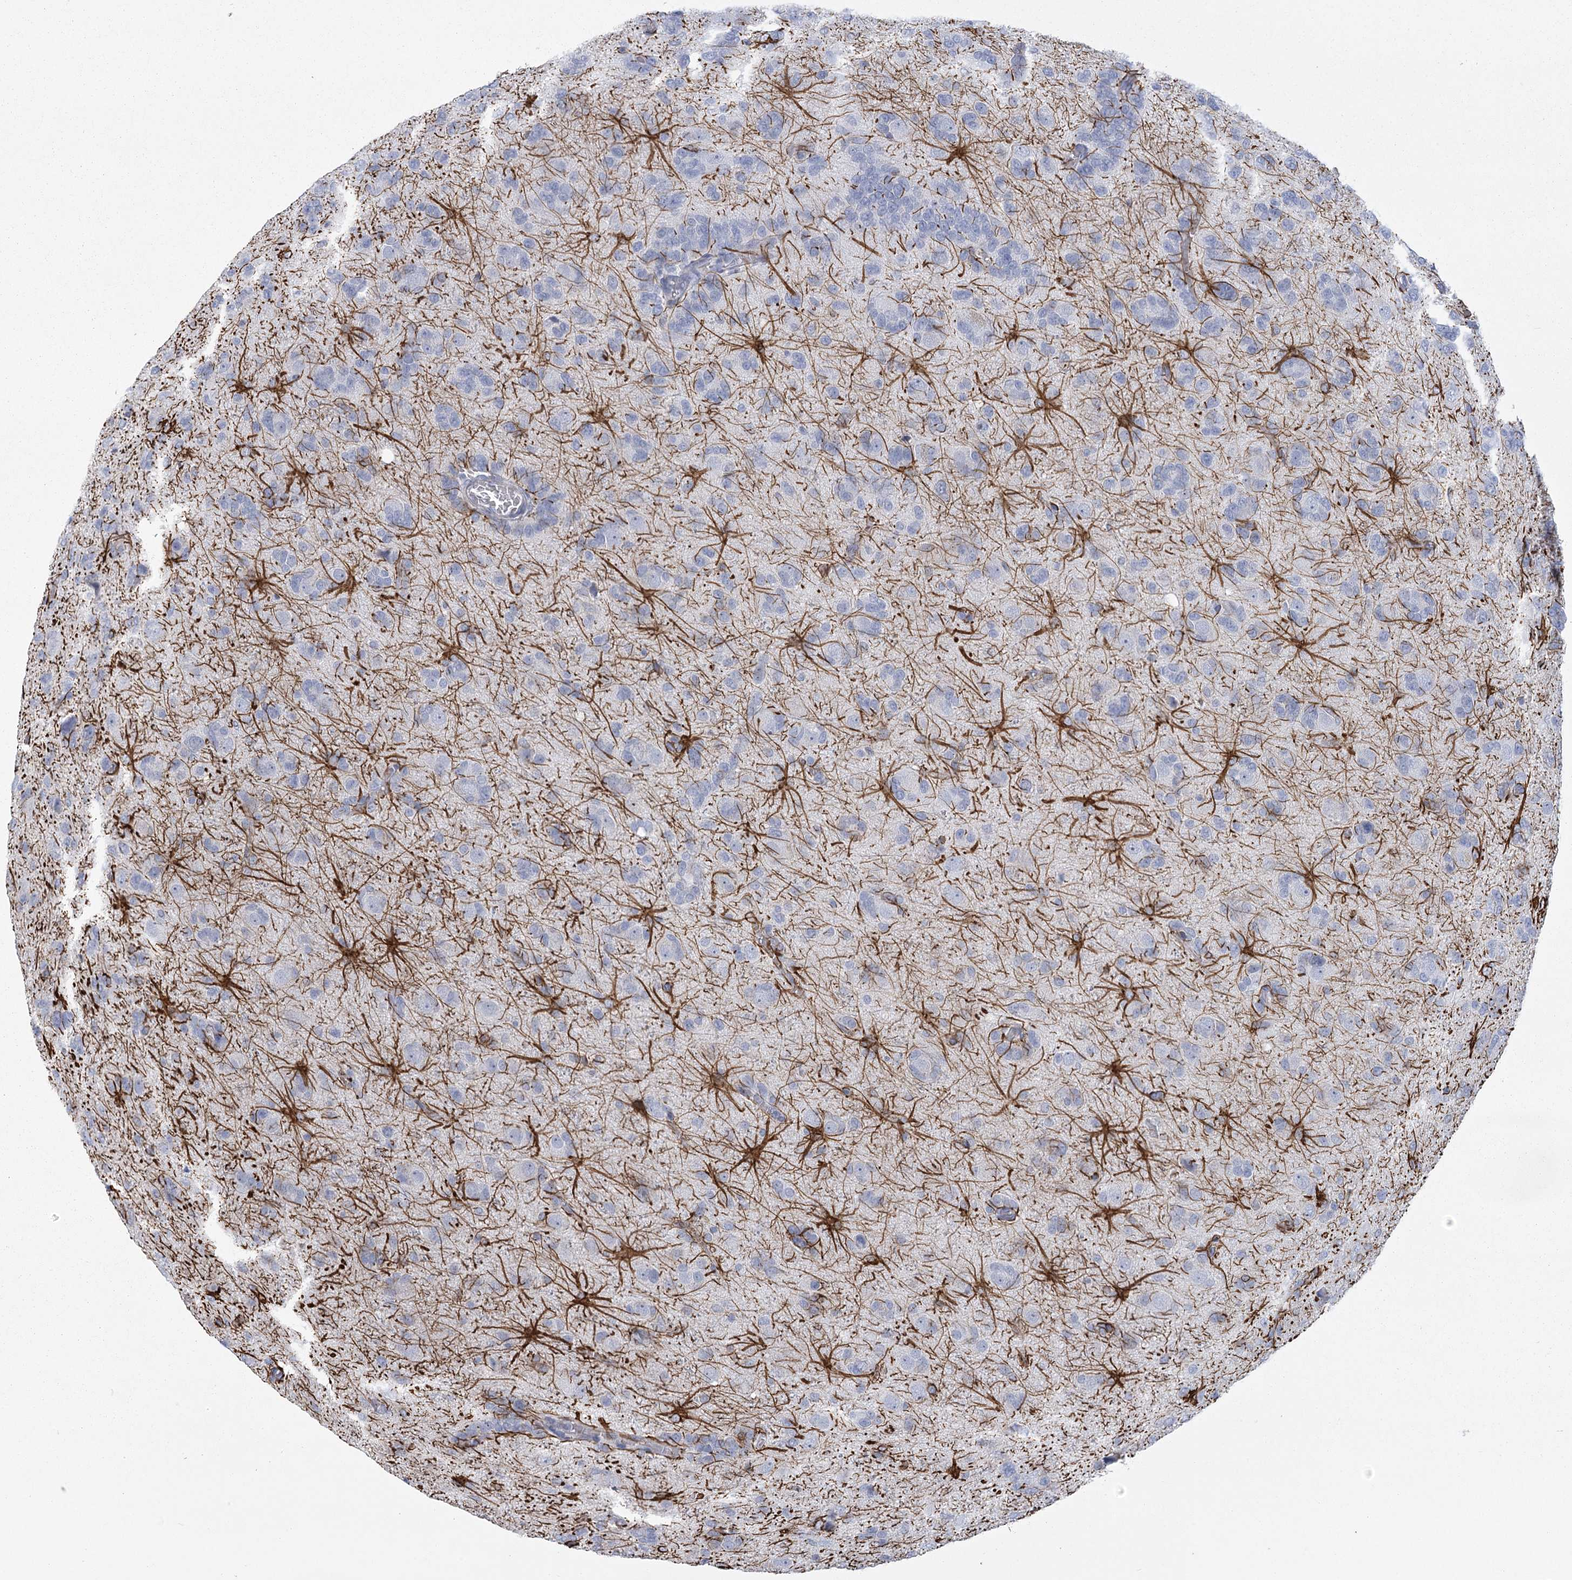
{"staining": {"intensity": "negative", "quantity": "none", "location": "none"}, "tissue": "glioma", "cell_type": "Tumor cells", "image_type": "cancer", "snomed": [{"axis": "morphology", "description": "Glioma, malignant, High grade"}, {"axis": "topography", "description": "Brain"}], "caption": "Immunohistochemistry histopathology image of human high-grade glioma (malignant) stained for a protein (brown), which reveals no staining in tumor cells. Brightfield microscopy of immunohistochemistry stained with DAB (brown) and hematoxylin (blue), captured at high magnification.", "gene": "FAM76B", "patient": {"sex": "female", "age": 59}}